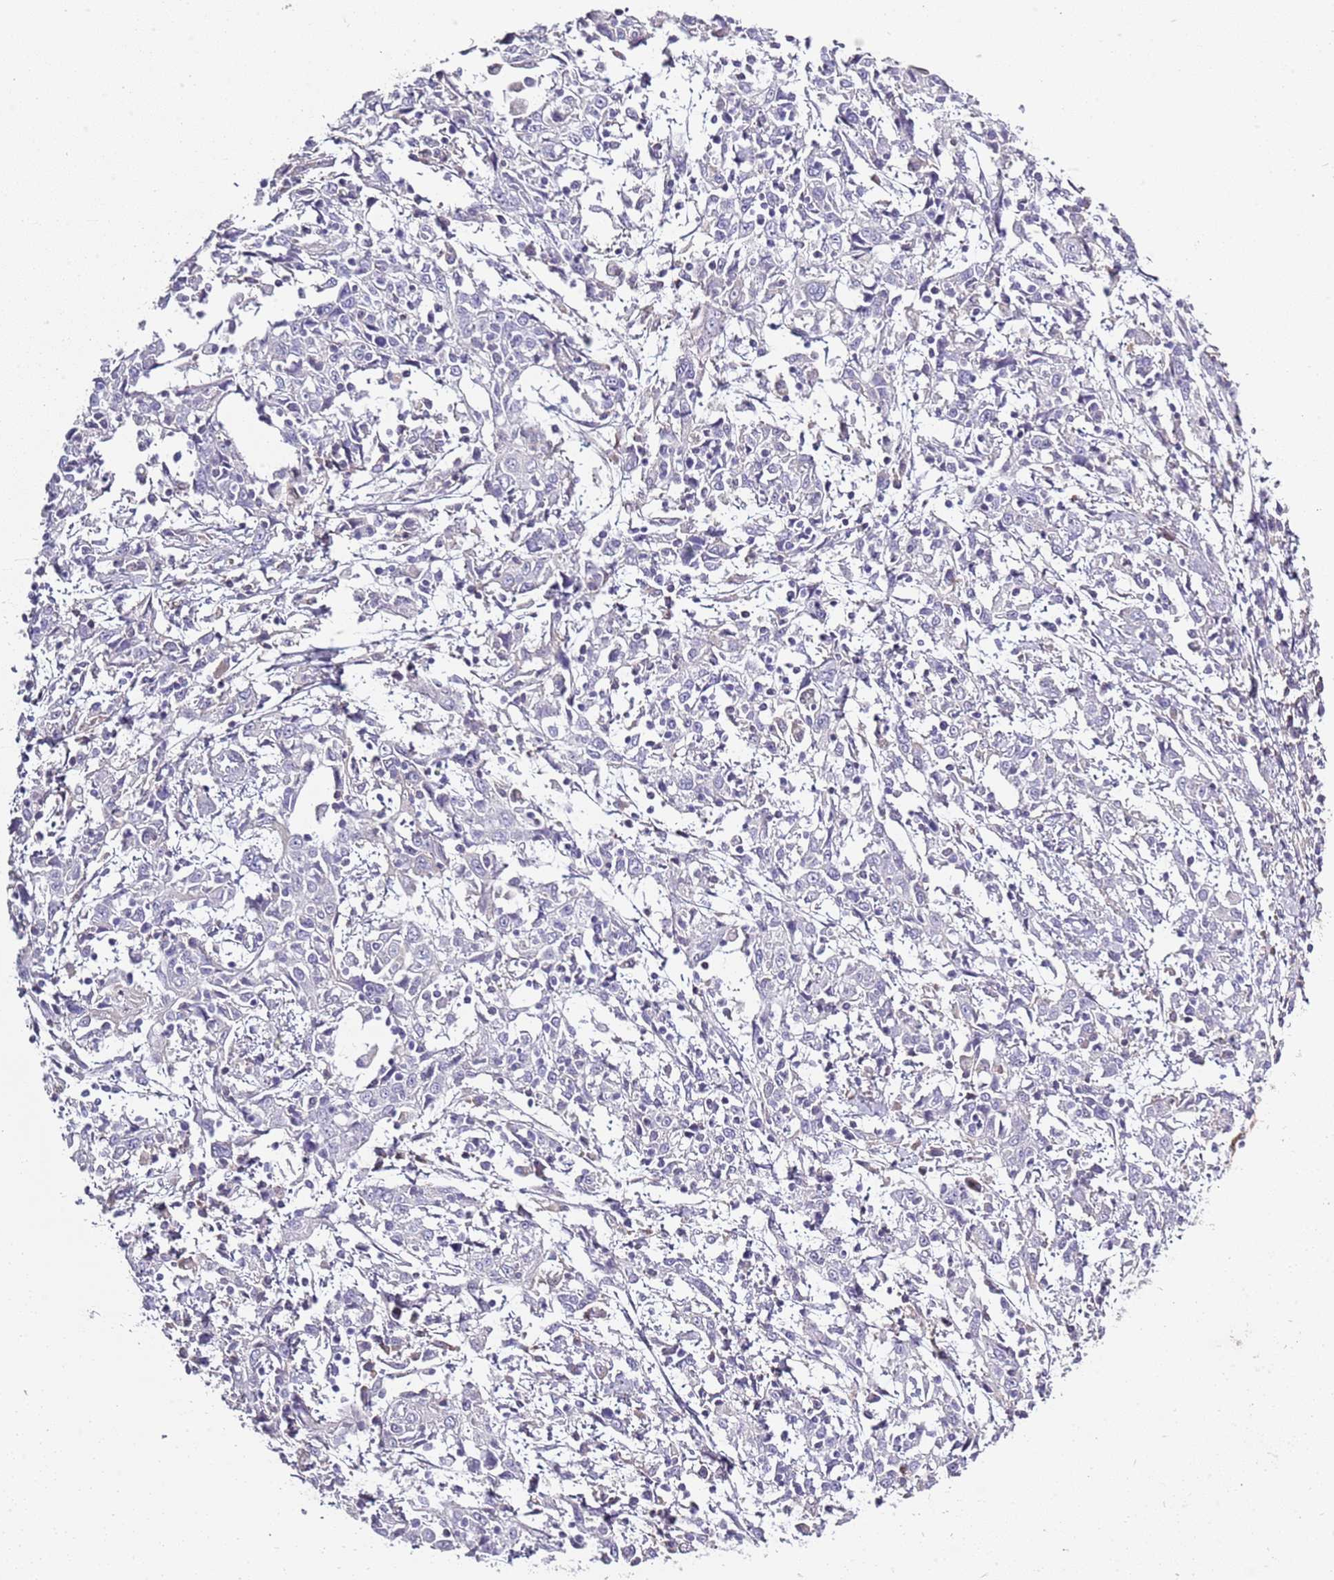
{"staining": {"intensity": "negative", "quantity": "none", "location": "none"}, "tissue": "cervical cancer", "cell_type": "Tumor cells", "image_type": "cancer", "snomed": [{"axis": "morphology", "description": "Squamous cell carcinoma, NOS"}, {"axis": "topography", "description": "Cervix"}], "caption": "Immunohistochemistry (IHC) image of cervical squamous cell carcinoma stained for a protein (brown), which shows no expression in tumor cells.", "gene": "TNFRSF6B", "patient": {"sex": "female", "age": 46}}